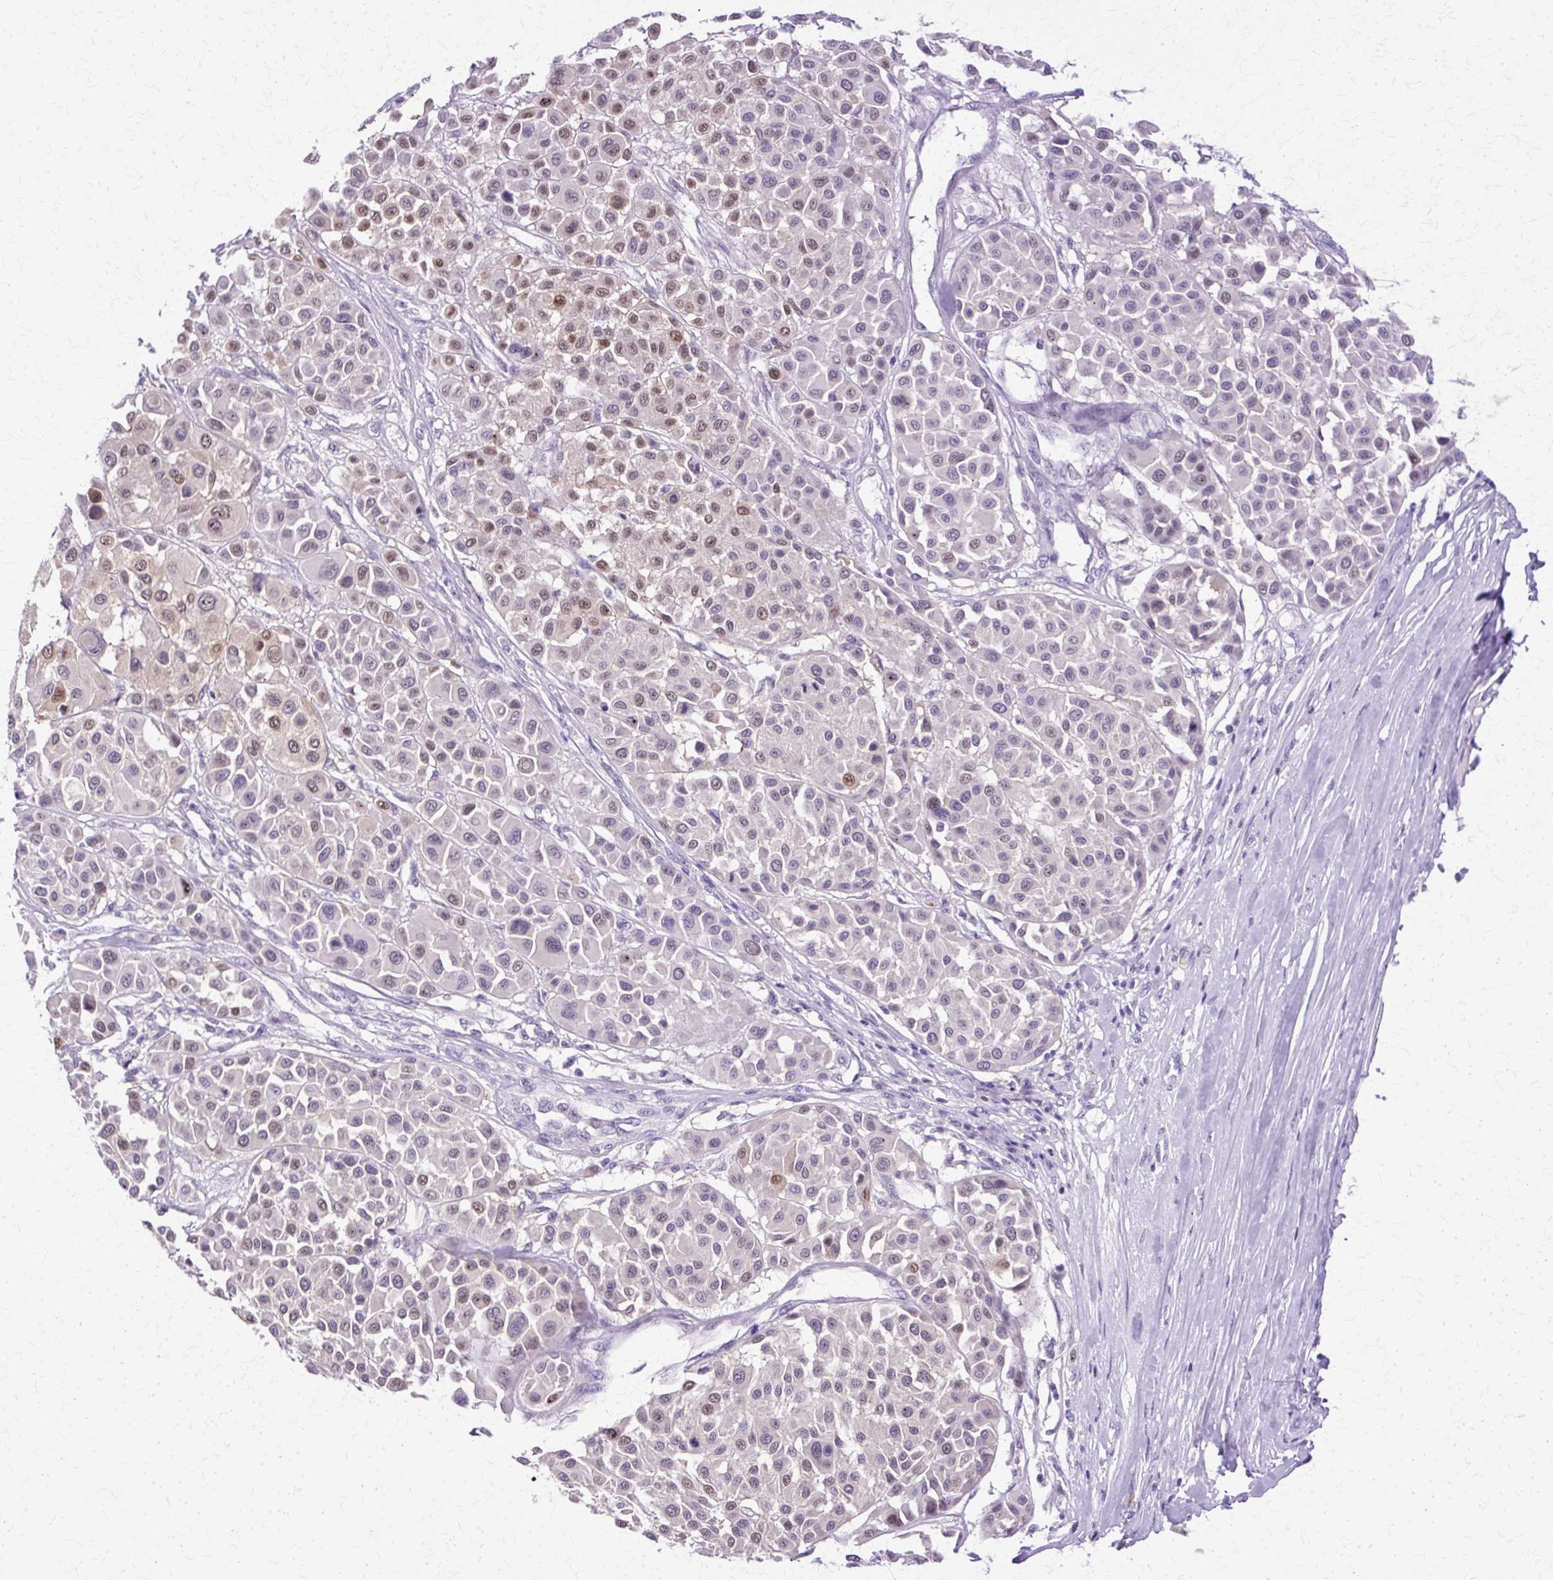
{"staining": {"intensity": "moderate", "quantity": "<25%", "location": "nuclear"}, "tissue": "melanoma", "cell_type": "Tumor cells", "image_type": "cancer", "snomed": [{"axis": "morphology", "description": "Malignant melanoma, Metastatic site"}, {"axis": "topography", "description": "Soft tissue"}], "caption": "The immunohistochemical stain highlights moderate nuclear staining in tumor cells of melanoma tissue.", "gene": "HSPA8", "patient": {"sex": "male", "age": 41}}